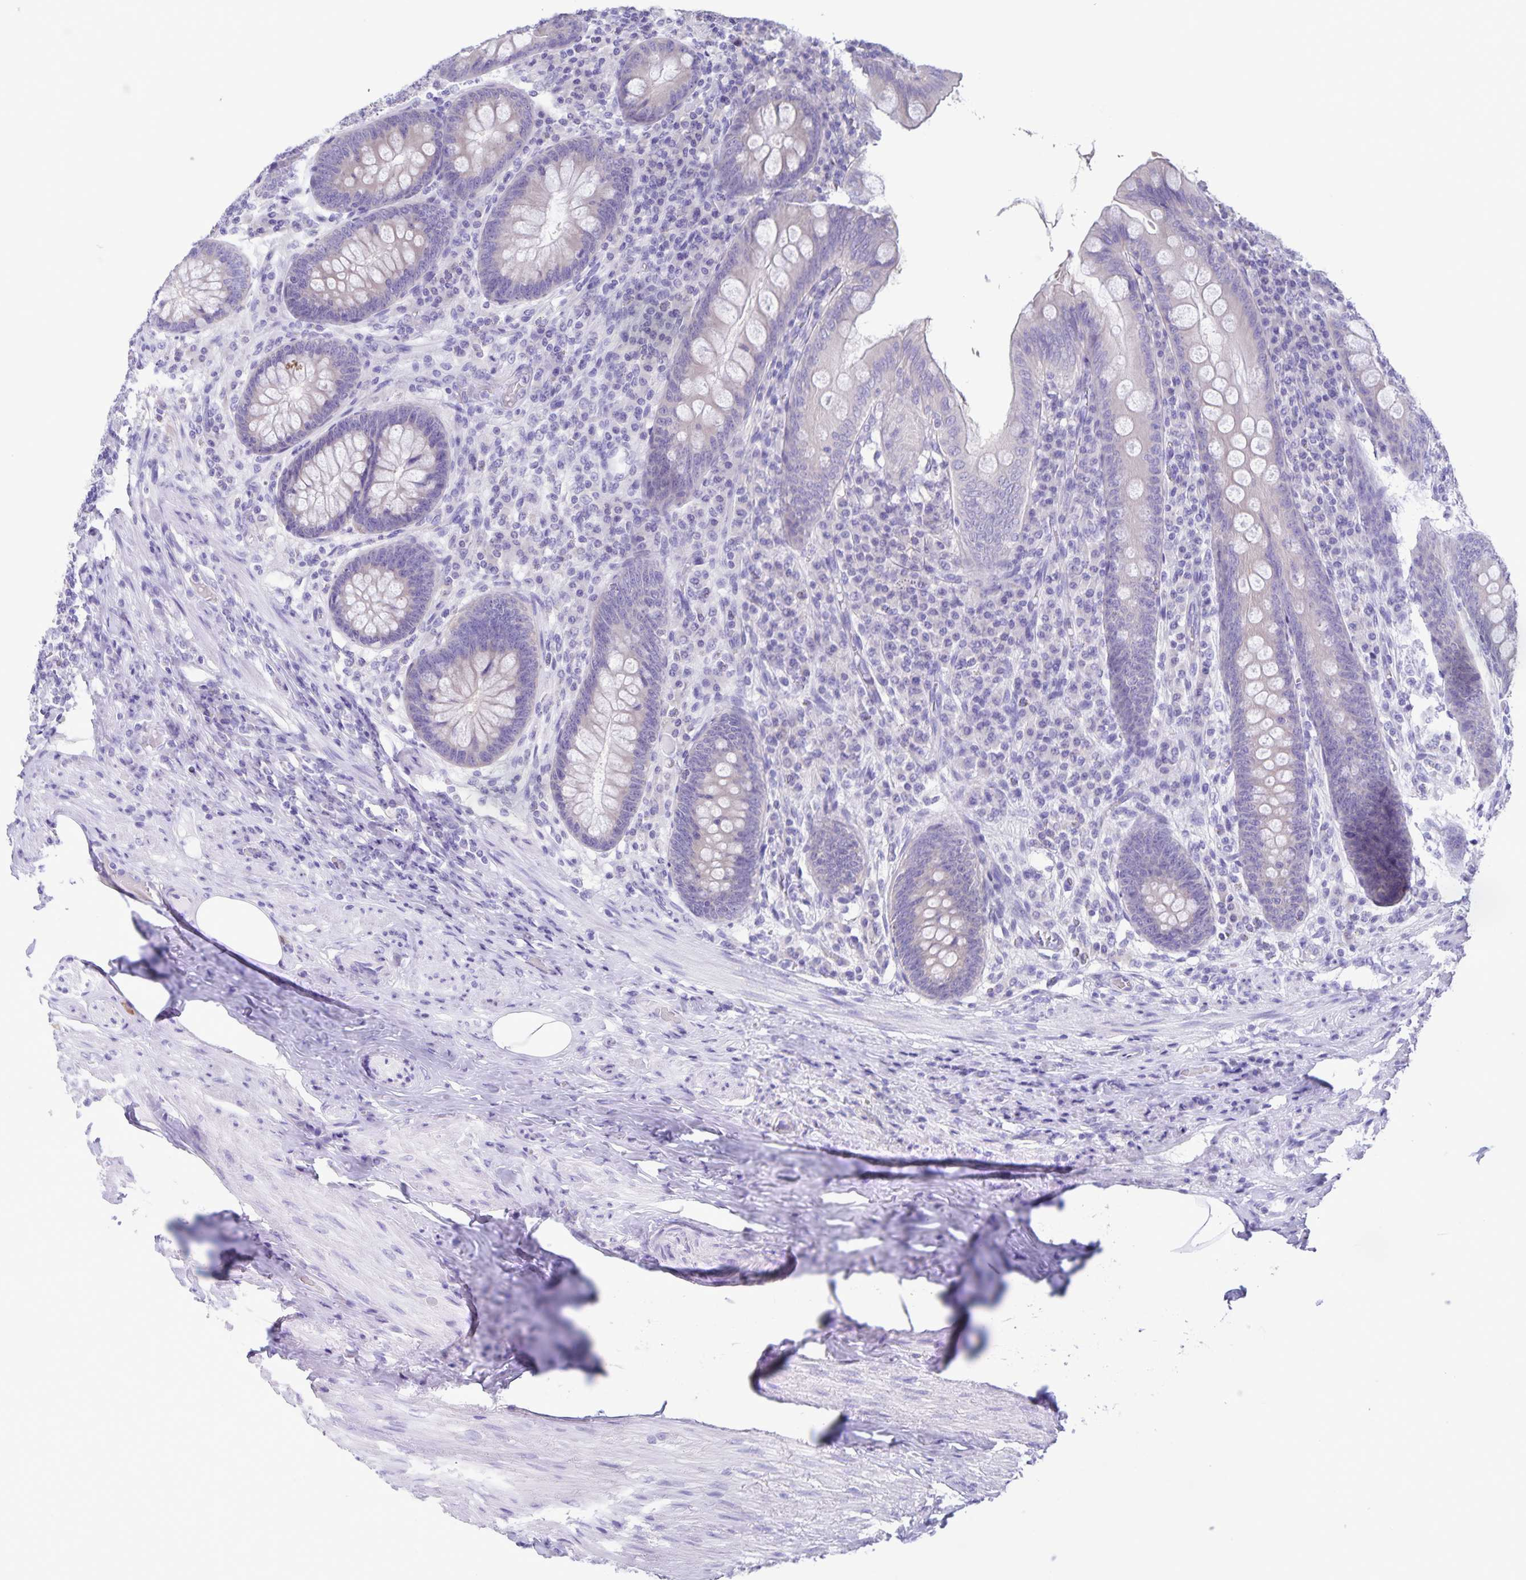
{"staining": {"intensity": "negative", "quantity": "none", "location": "none"}, "tissue": "appendix", "cell_type": "Glandular cells", "image_type": "normal", "snomed": [{"axis": "morphology", "description": "Normal tissue, NOS"}, {"axis": "topography", "description": "Appendix"}], "caption": "This image is of normal appendix stained with immunohistochemistry (IHC) to label a protein in brown with the nuclei are counter-stained blue. There is no staining in glandular cells.", "gene": "CAPSL", "patient": {"sex": "male", "age": 71}}